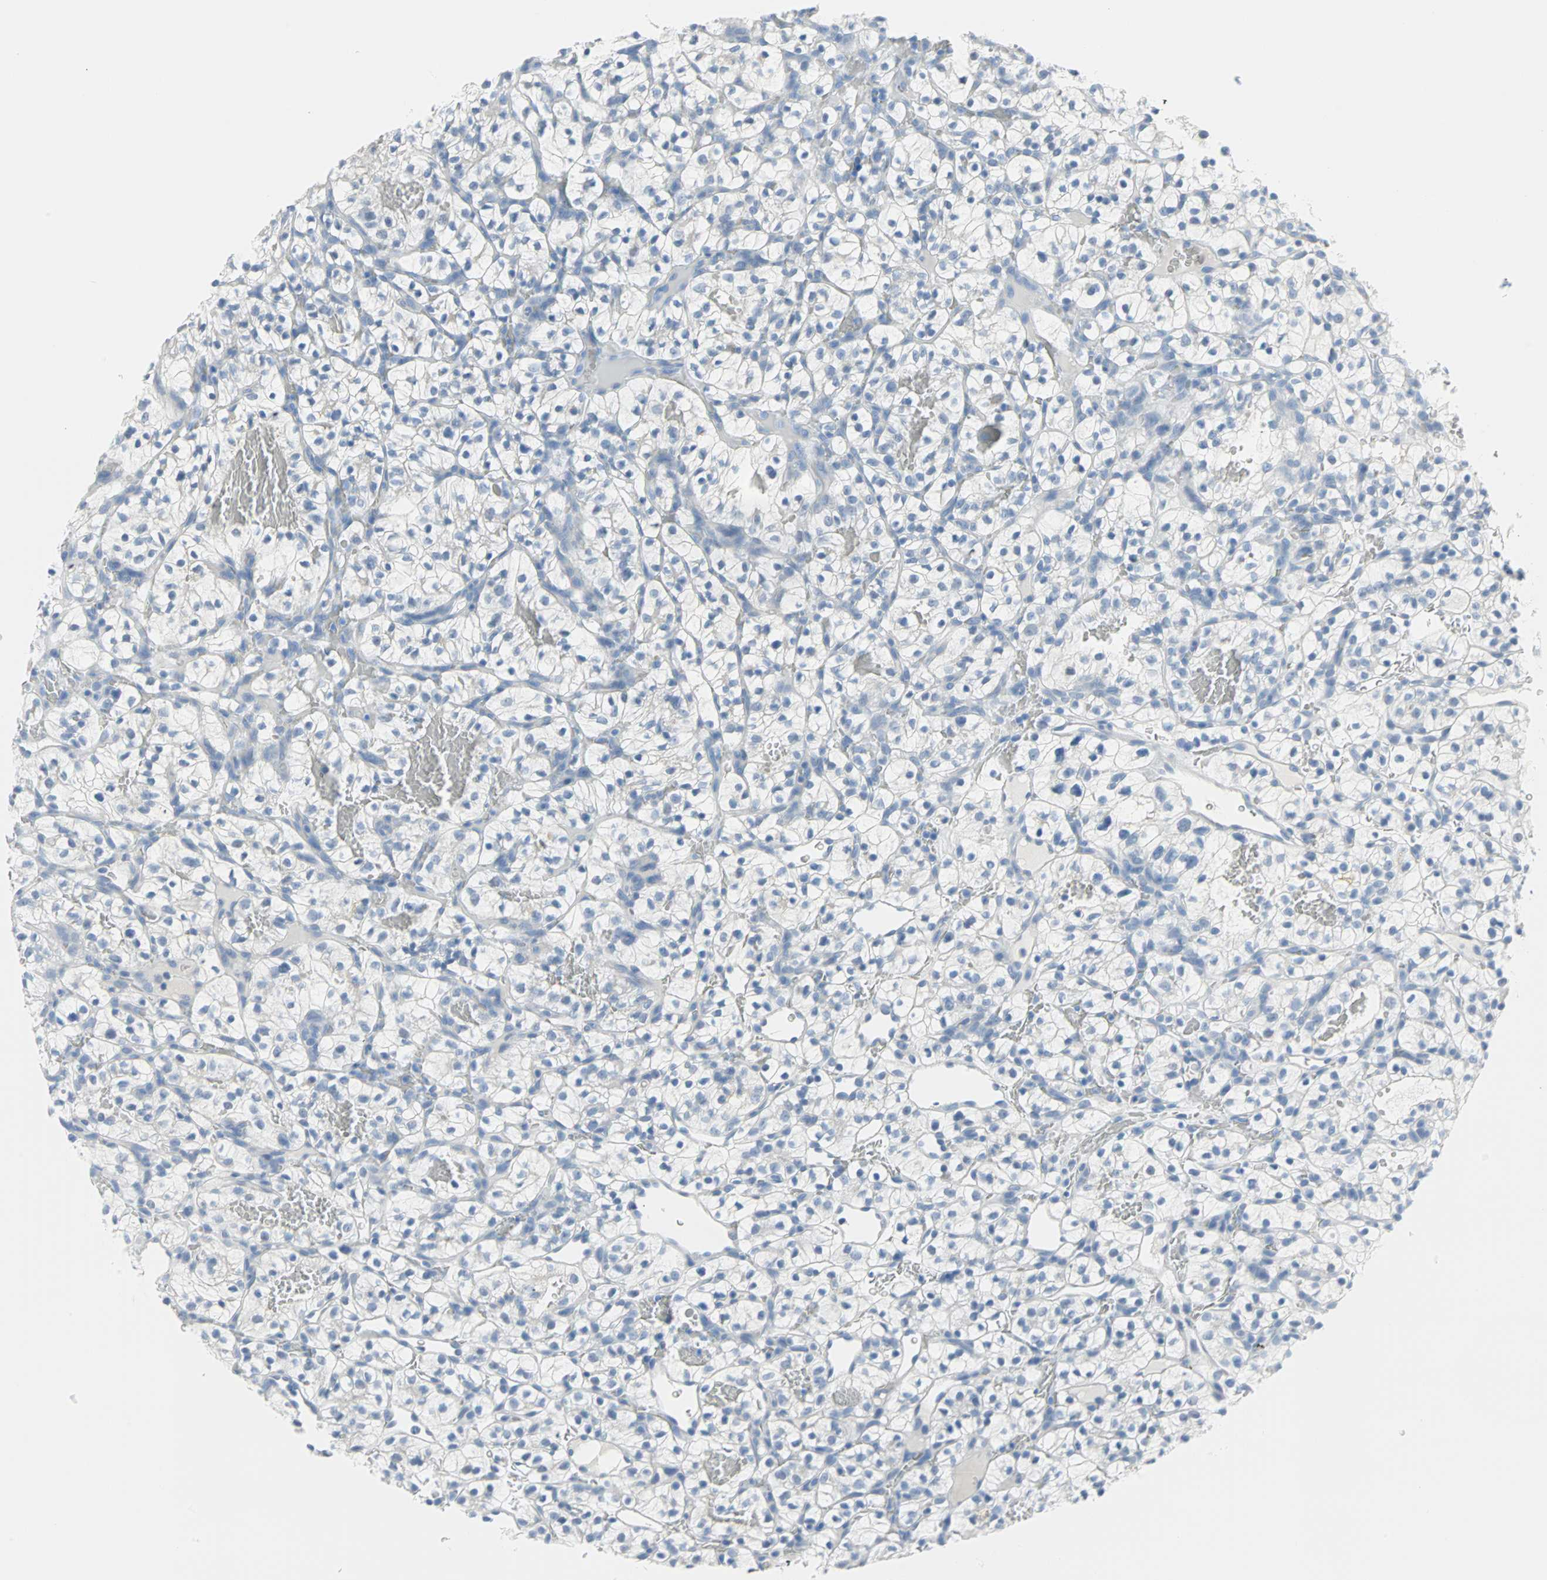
{"staining": {"intensity": "negative", "quantity": "none", "location": "none"}, "tissue": "renal cancer", "cell_type": "Tumor cells", "image_type": "cancer", "snomed": [{"axis": "morphology", "description": "Adenocarcinoma, NOS"}, {"axis": "topography", "description": "Kidney"}], "caption": "DAB immunohistochemical staining of human adenocarcinoma (renal) shows no significant positivity in tumor cells.", "gene": "STX1A", "patient": {"sex": "female", "age": 57}}